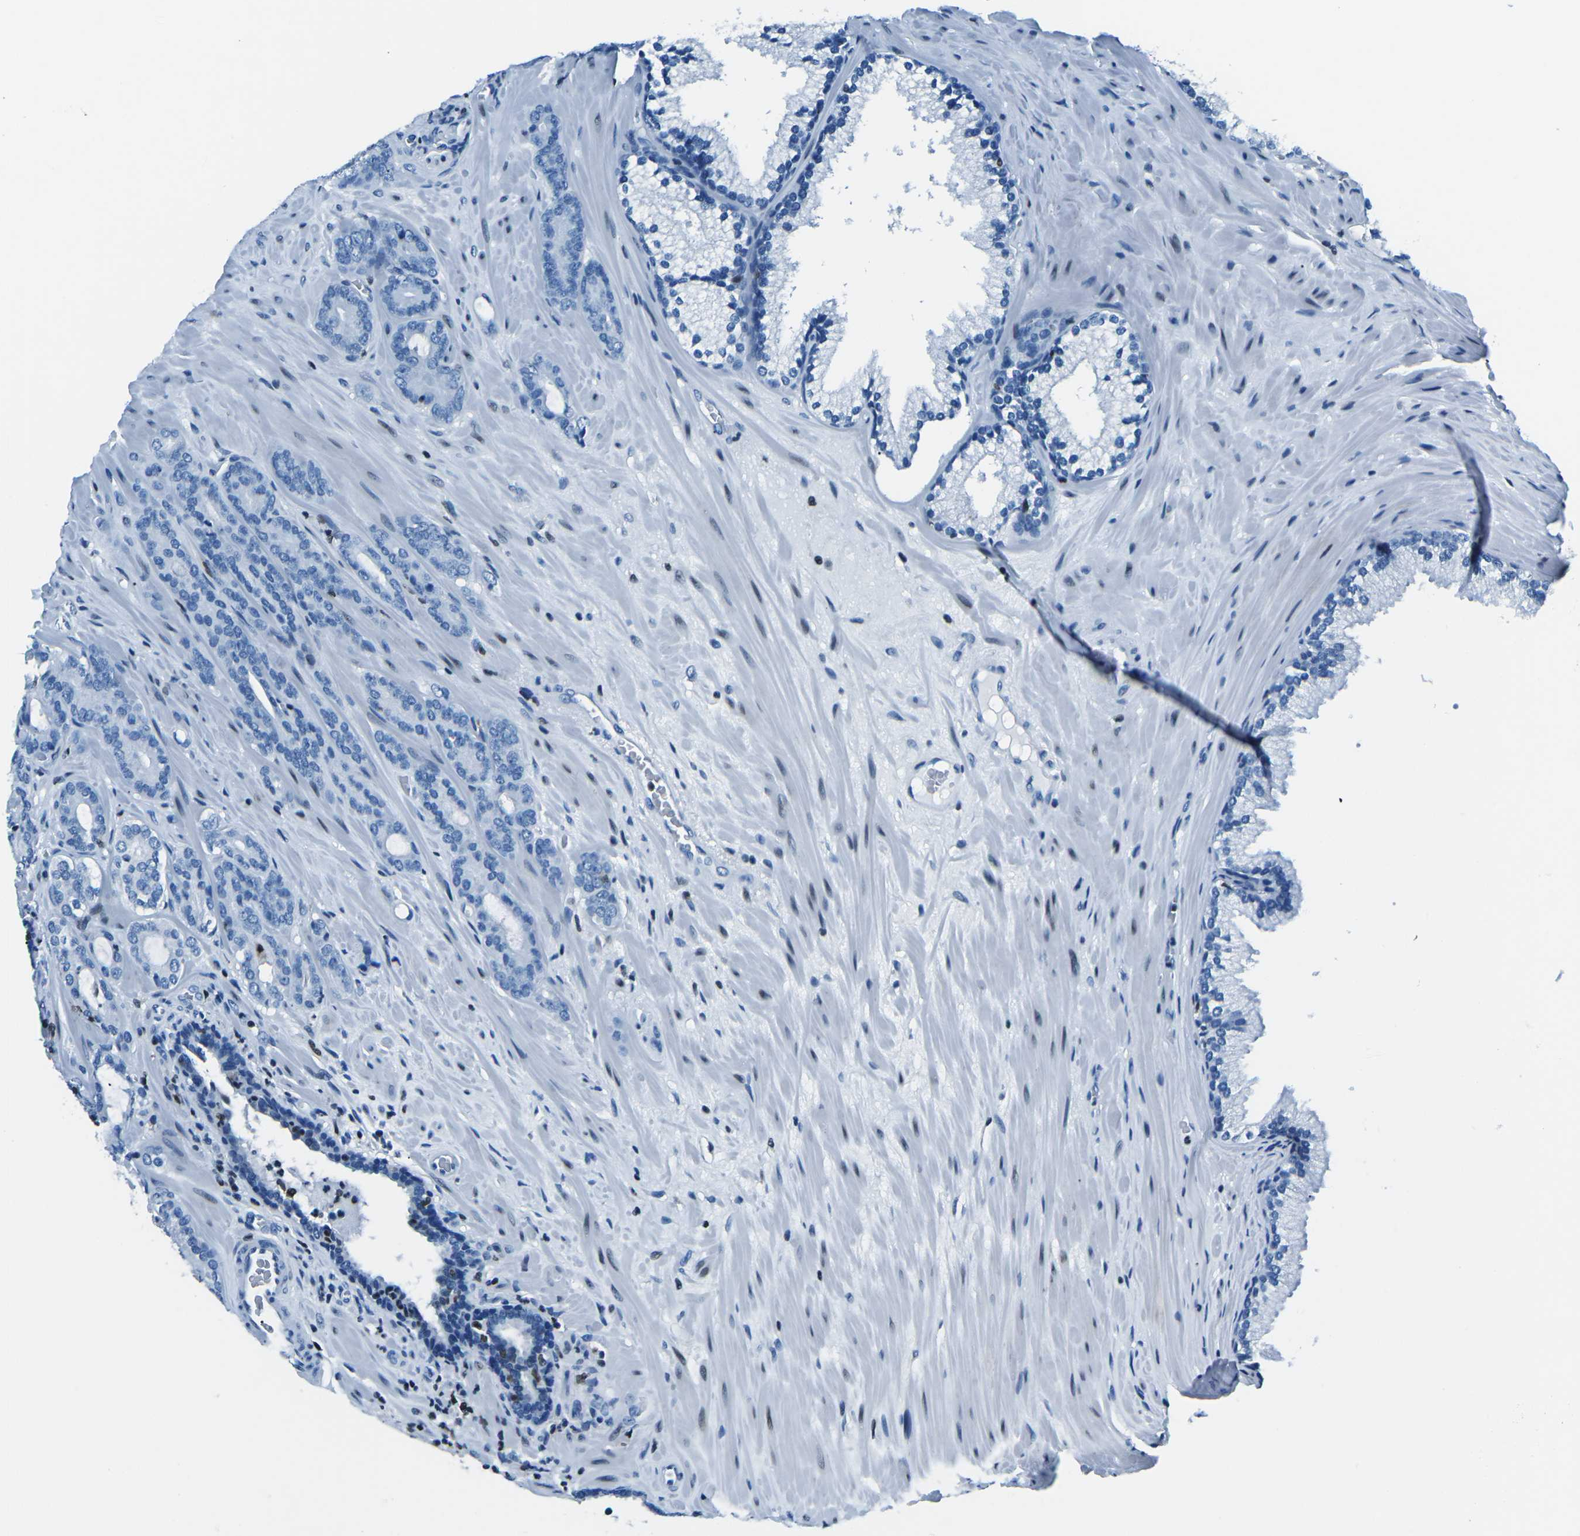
{"staining": {"intensity": "negative", "quantity": "none", "location": "none"}, "tissue": "prostate cancer", "cell_type": "Tumor cells", "image_type": "cancer", "snomed": [{"axis": "morphology", "description": "Adenocarcinoma, Low grade"}, {"axis": "topography", "description": "Prostate"}], "caption": "The photomicrograph demonstrates no significant staining in tumor cells of prostate low-grade adenocarcinoma.", "gene": "CELF2", "patient": {"sex": "male", "age": 63}}